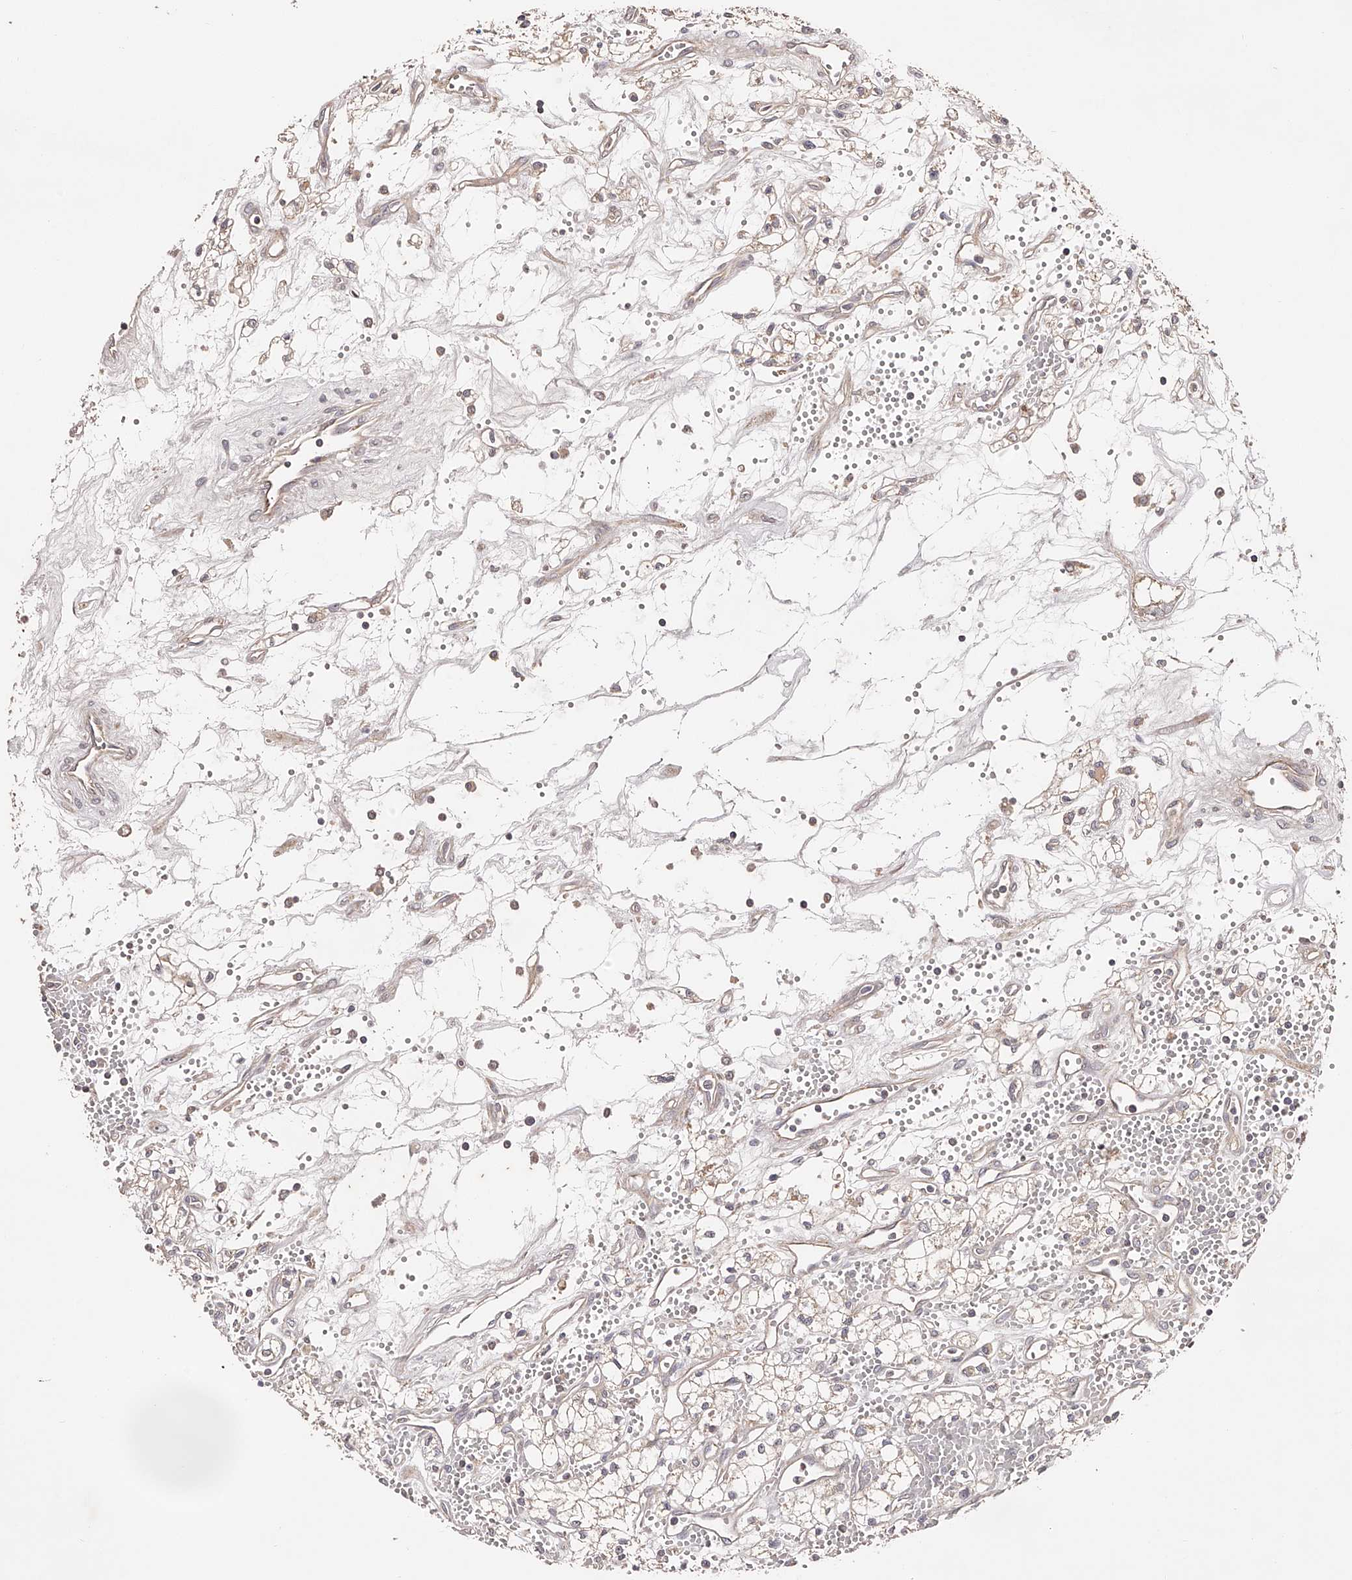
{"staining": {"intensity": "negative", "quantity": "none", "location": "none"}, "tissue": "renal cancer", "cell_type": "Tumor cells", "image_type": "cancer", "snomed": [{"axis": "morphology", "description": "Adenocarcinoma, NOS"}, {"axis": "topography", "description": "Kidney"}], "caption": "IHC photomicrograph of neoplastic tissue: adenocarcinoma (renal) stained with DAB (3,3'-diaminobenzidine) exhibits no significant protein staining in tumor cells.", "gene": "USP21", "patient": {"sex": "male", "age": 59}}